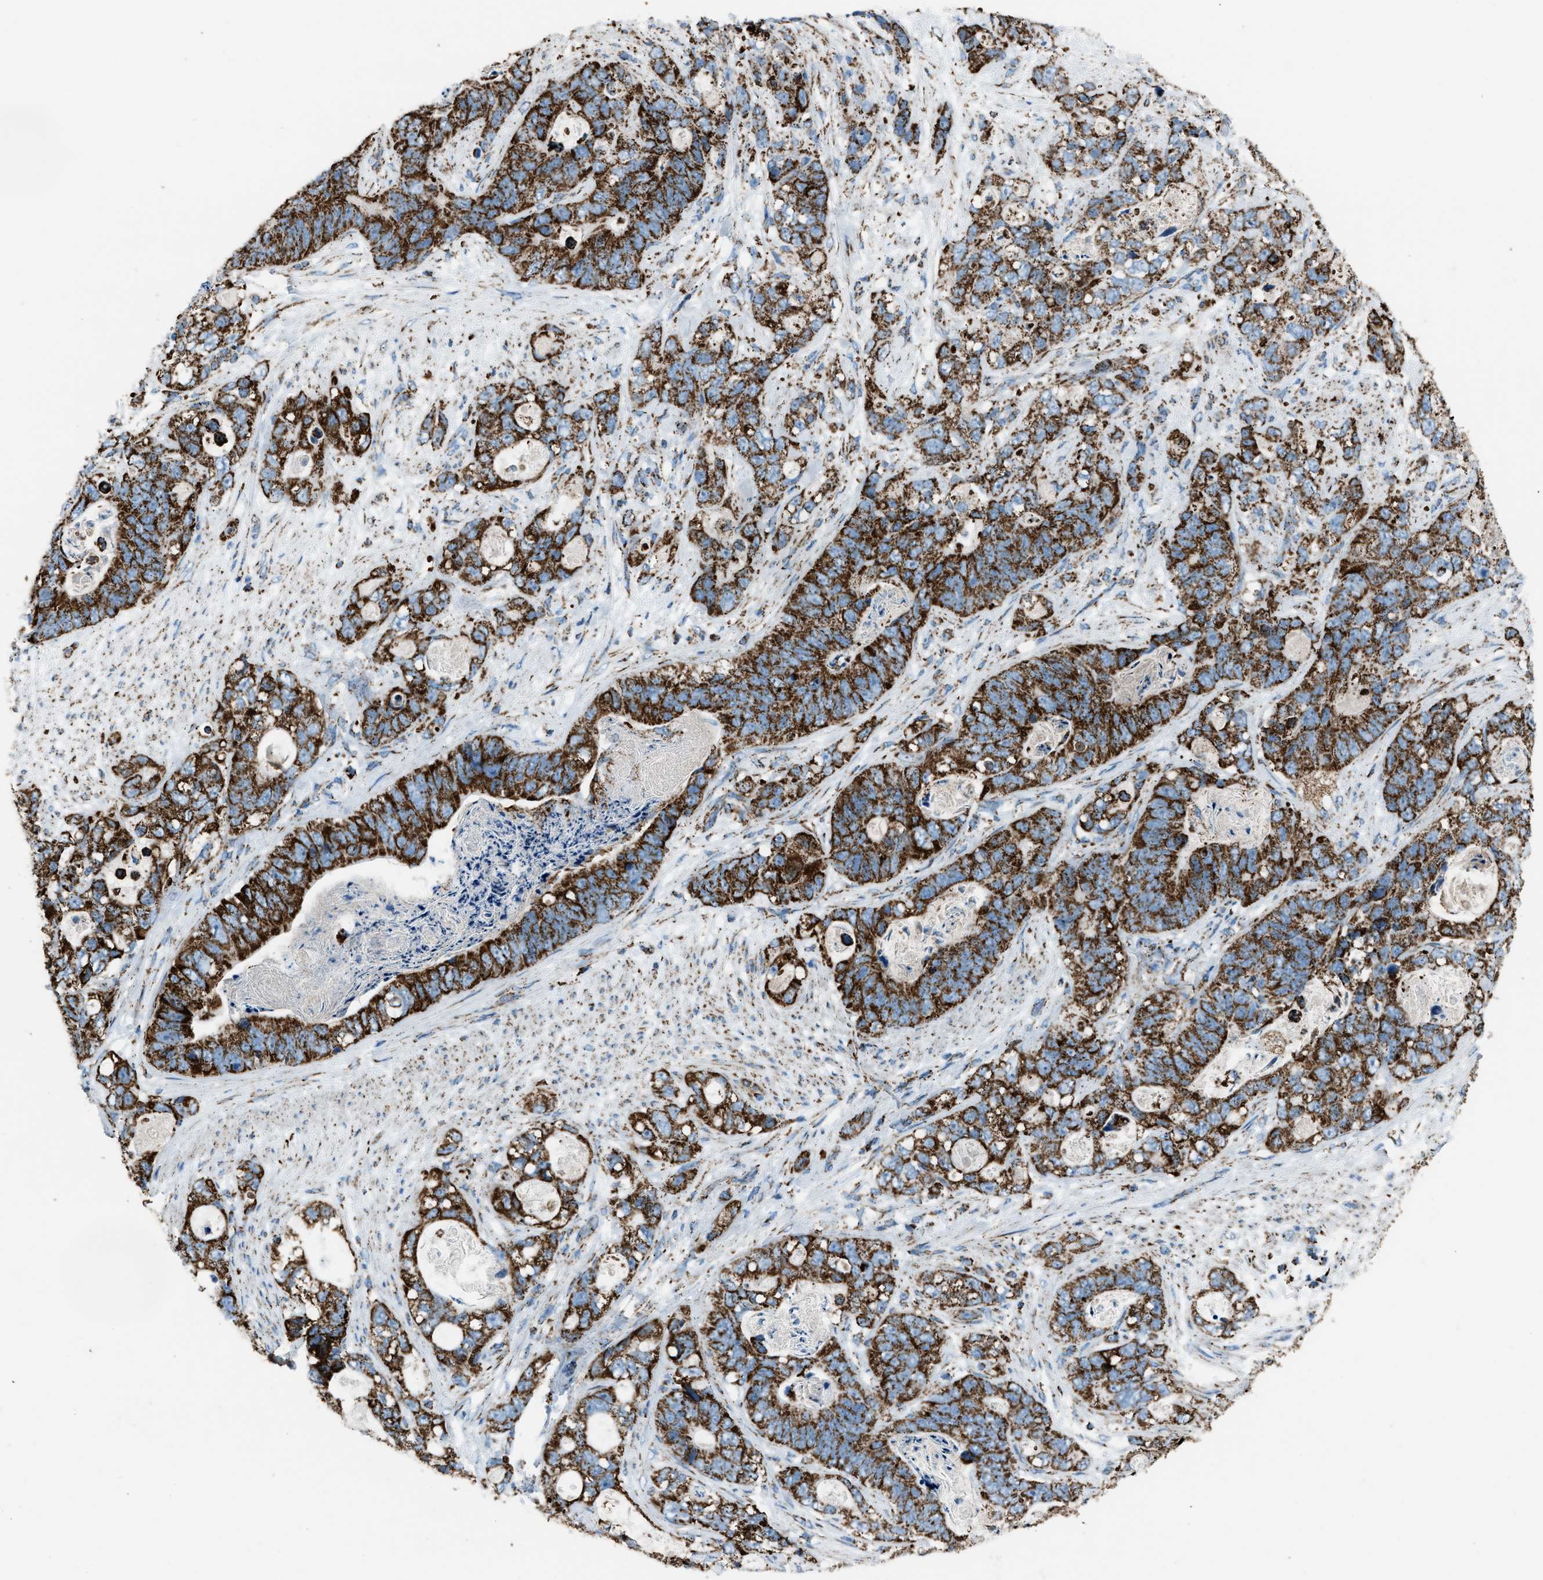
{"staining": {"intensity": "strong", "quantity": ">75%", "location": "cytoplasmic/membranous"}, "tissue": "stomach cancer", "cell_type": "Tumor cells", "image_type": "cancer", "snomed": [{"axis": "morphology", "description": "Normal tissue, NOS"}, {"axis": "morphology", "description": "Adenocarcinoma, NOS"}, {"axis": "topography", "description": "Stomach"}], "caption": "Adenocarcinoma (stomach) stained with a brown dye reveals strong cytoplasmic/membranous positive positivity in about >75% of tumor cells.", "gene": "MDH2", "patient": {"sex": "female", "age": 89}}